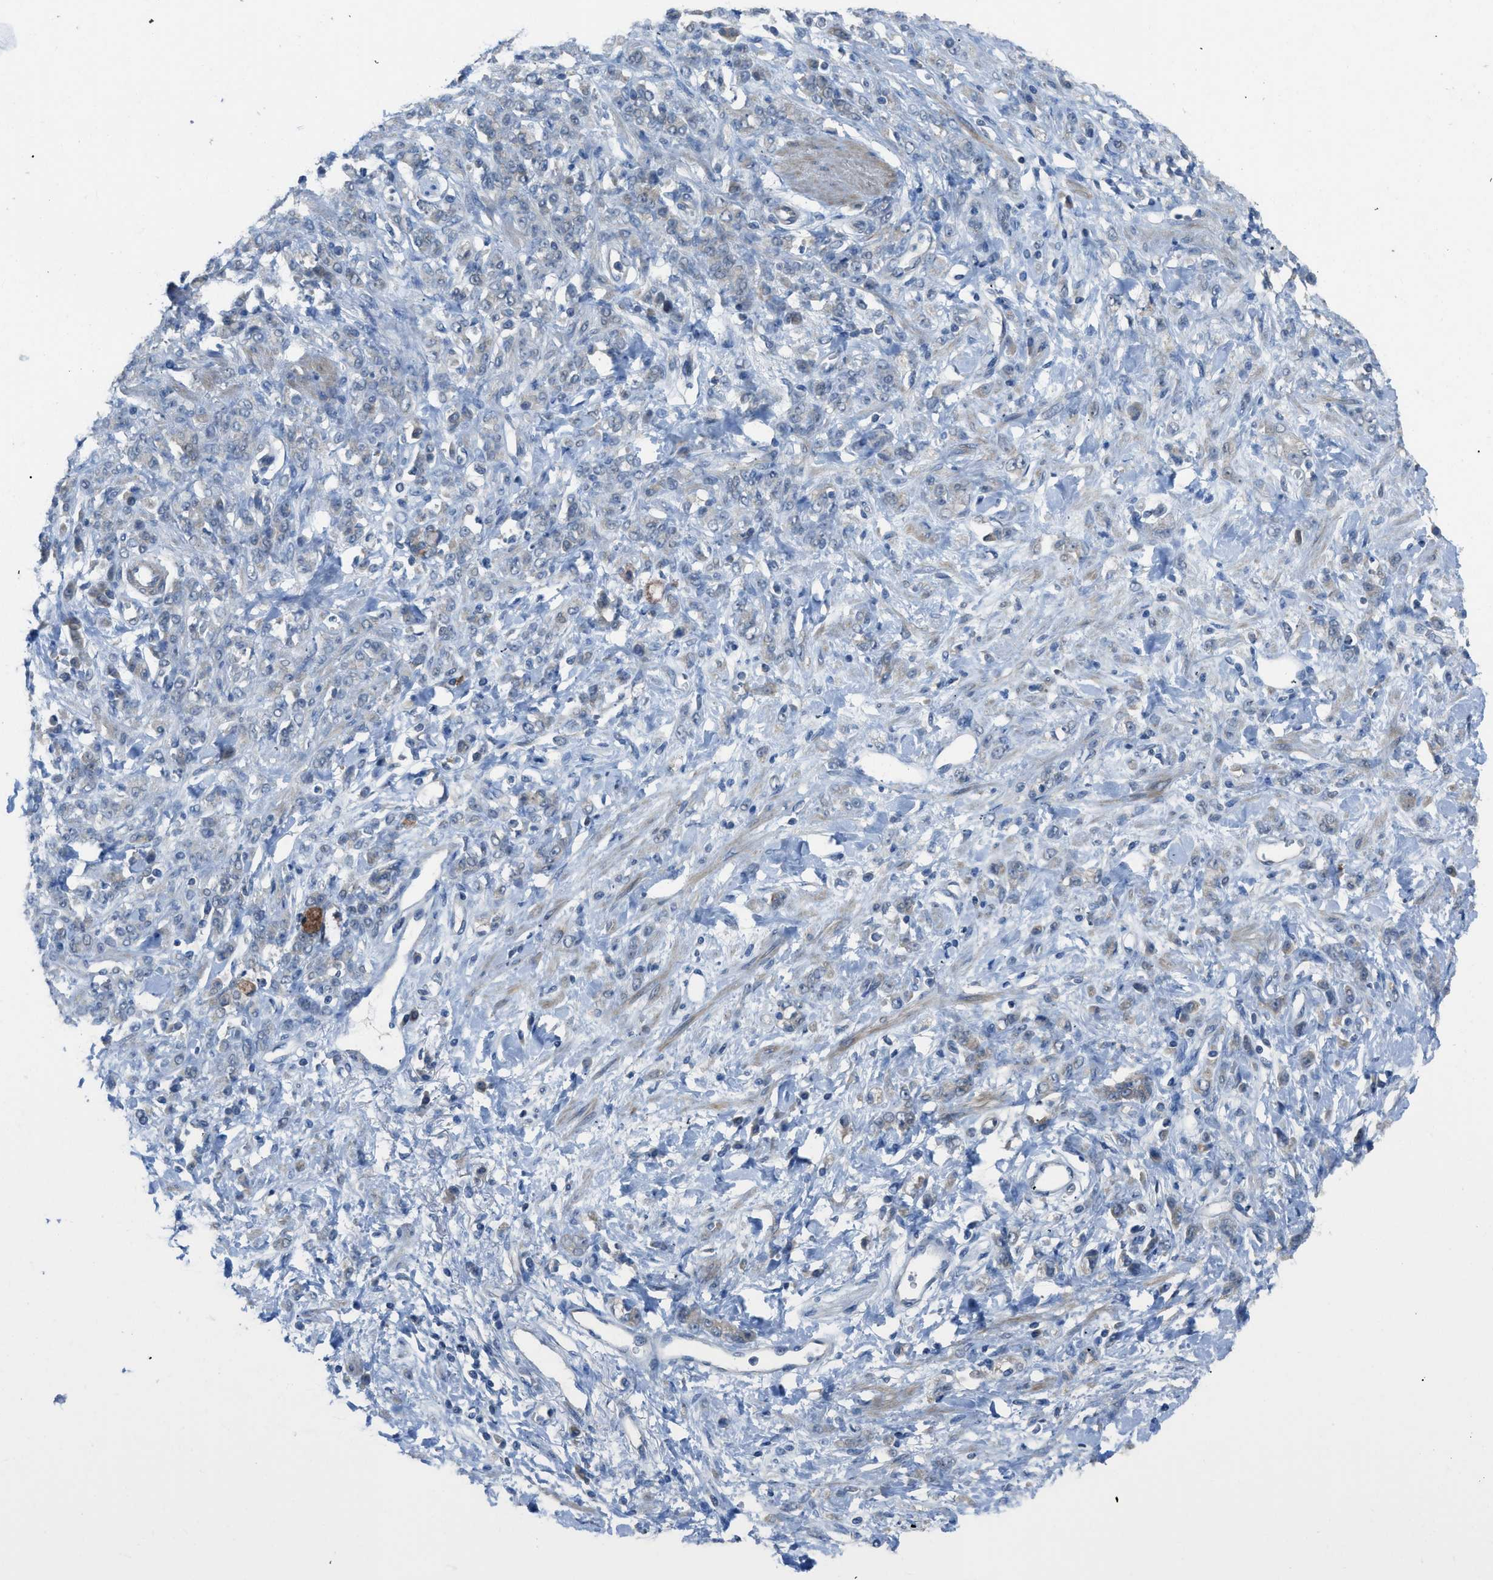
{"staining": {"intensity": "weak", "quantity": "25%-75%", "location": "cytoplasmic/membranous"}, "tissue": "stomach cancer", "cell_type": "Tumor cells", "image_type": "cancer", "snomed": [{"axis": "morphology", "description": "Normal tissue, NOS"}, {"axis": "morphology", "description": "Adenocarcinoma, NOS"}, {"axis": "topography", "description": "Stomach"}], "caption": "Weak cytoplasmic/membranous positivity is seen in about 25%-75% of tumor cells in adenocarcinoma (stomach).", "gene": "TIMD4", "patient": {"sex": "male", "age": 82}}